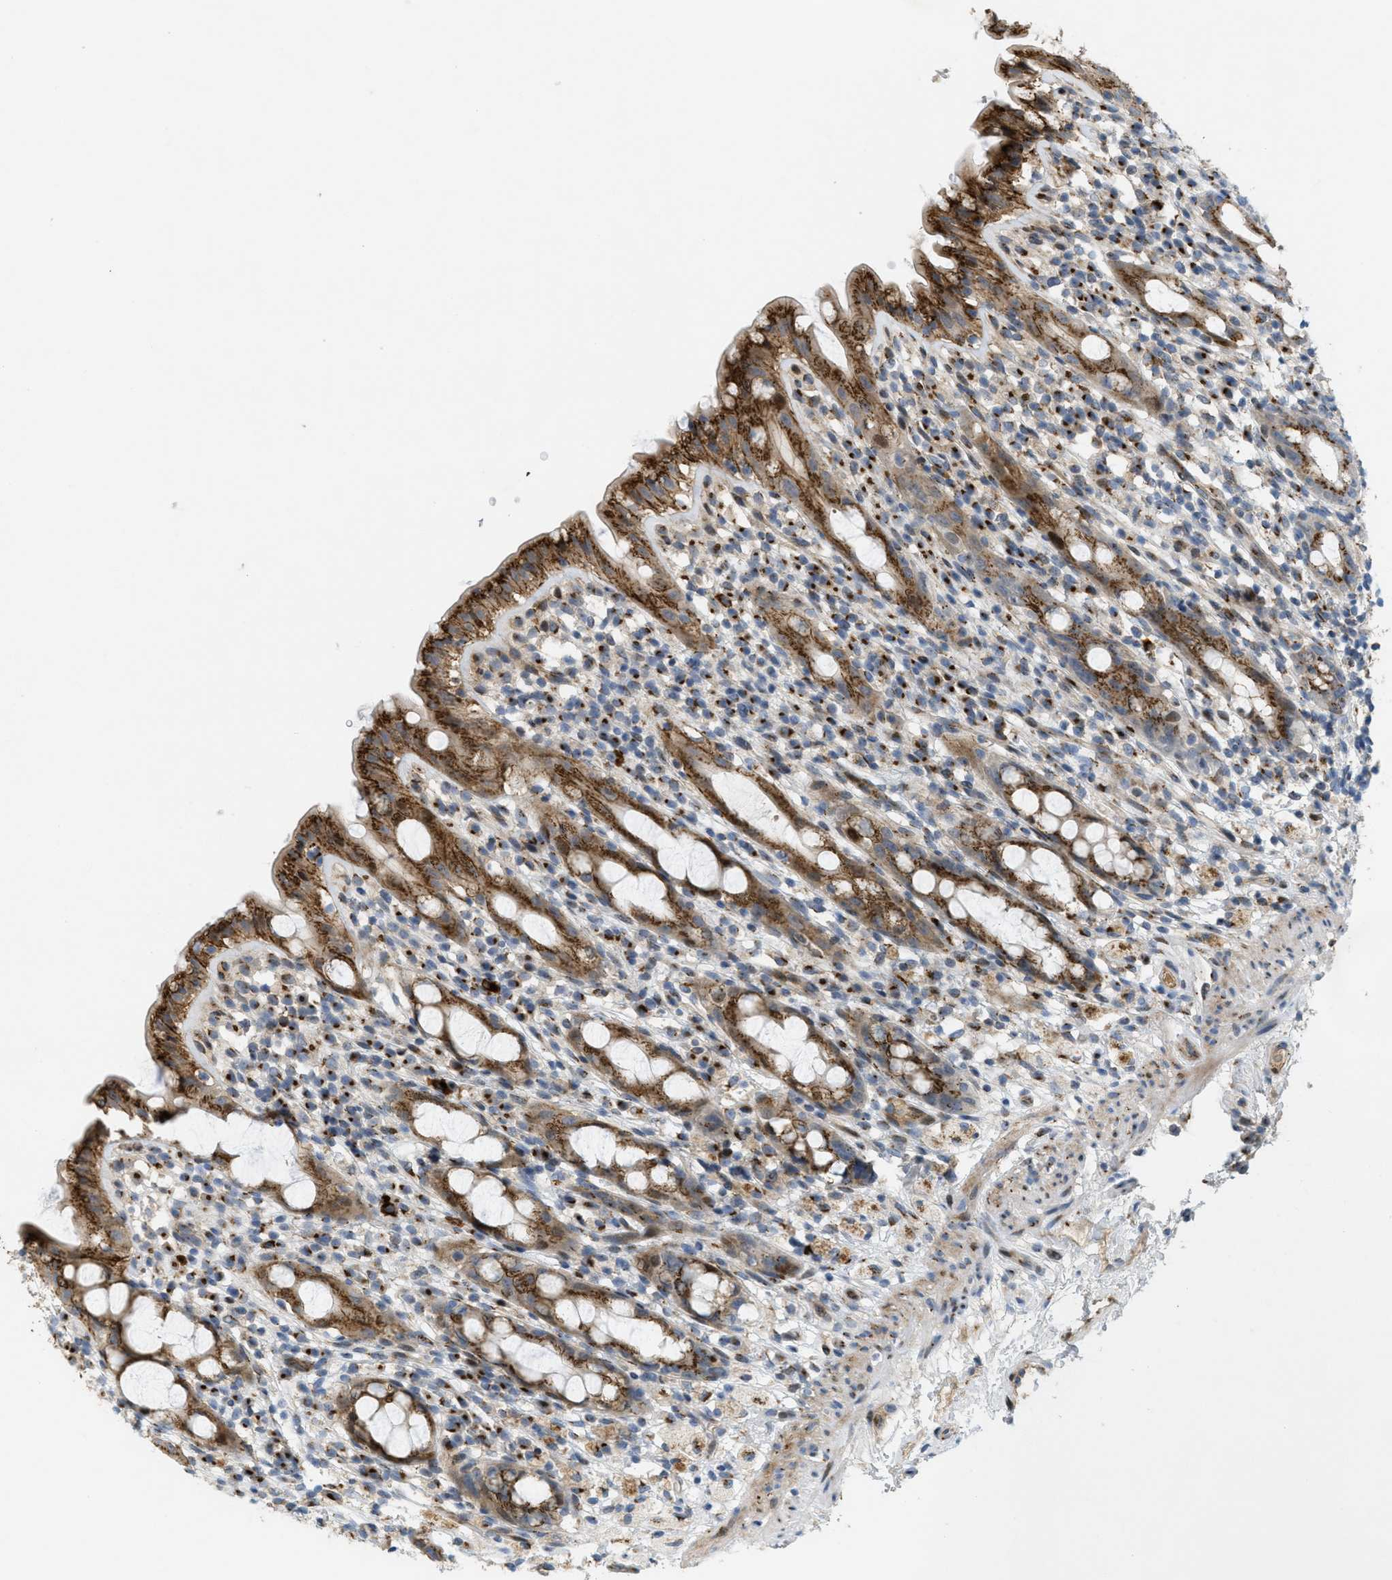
{"staining": {"intensity": "strong", "quantity": ">75%", "location": "cytoplasmic/membranous"}, "tissue": "rectum", "cell_type": "Glandular cells", "image_type": "normal", "snomed": [{"axis": "morphology", "description": "Normal tissue, NOS"}, {"axis": "topography", "description": "Rectum"}], "caption": "IHC of benign human rectum demonstrates high levels of strong cytoplasmic/membranous staining in approximately >75% of glandular cells.", "gene": "ZFPL1", "patient": {"sex": "male", "age": 44}}